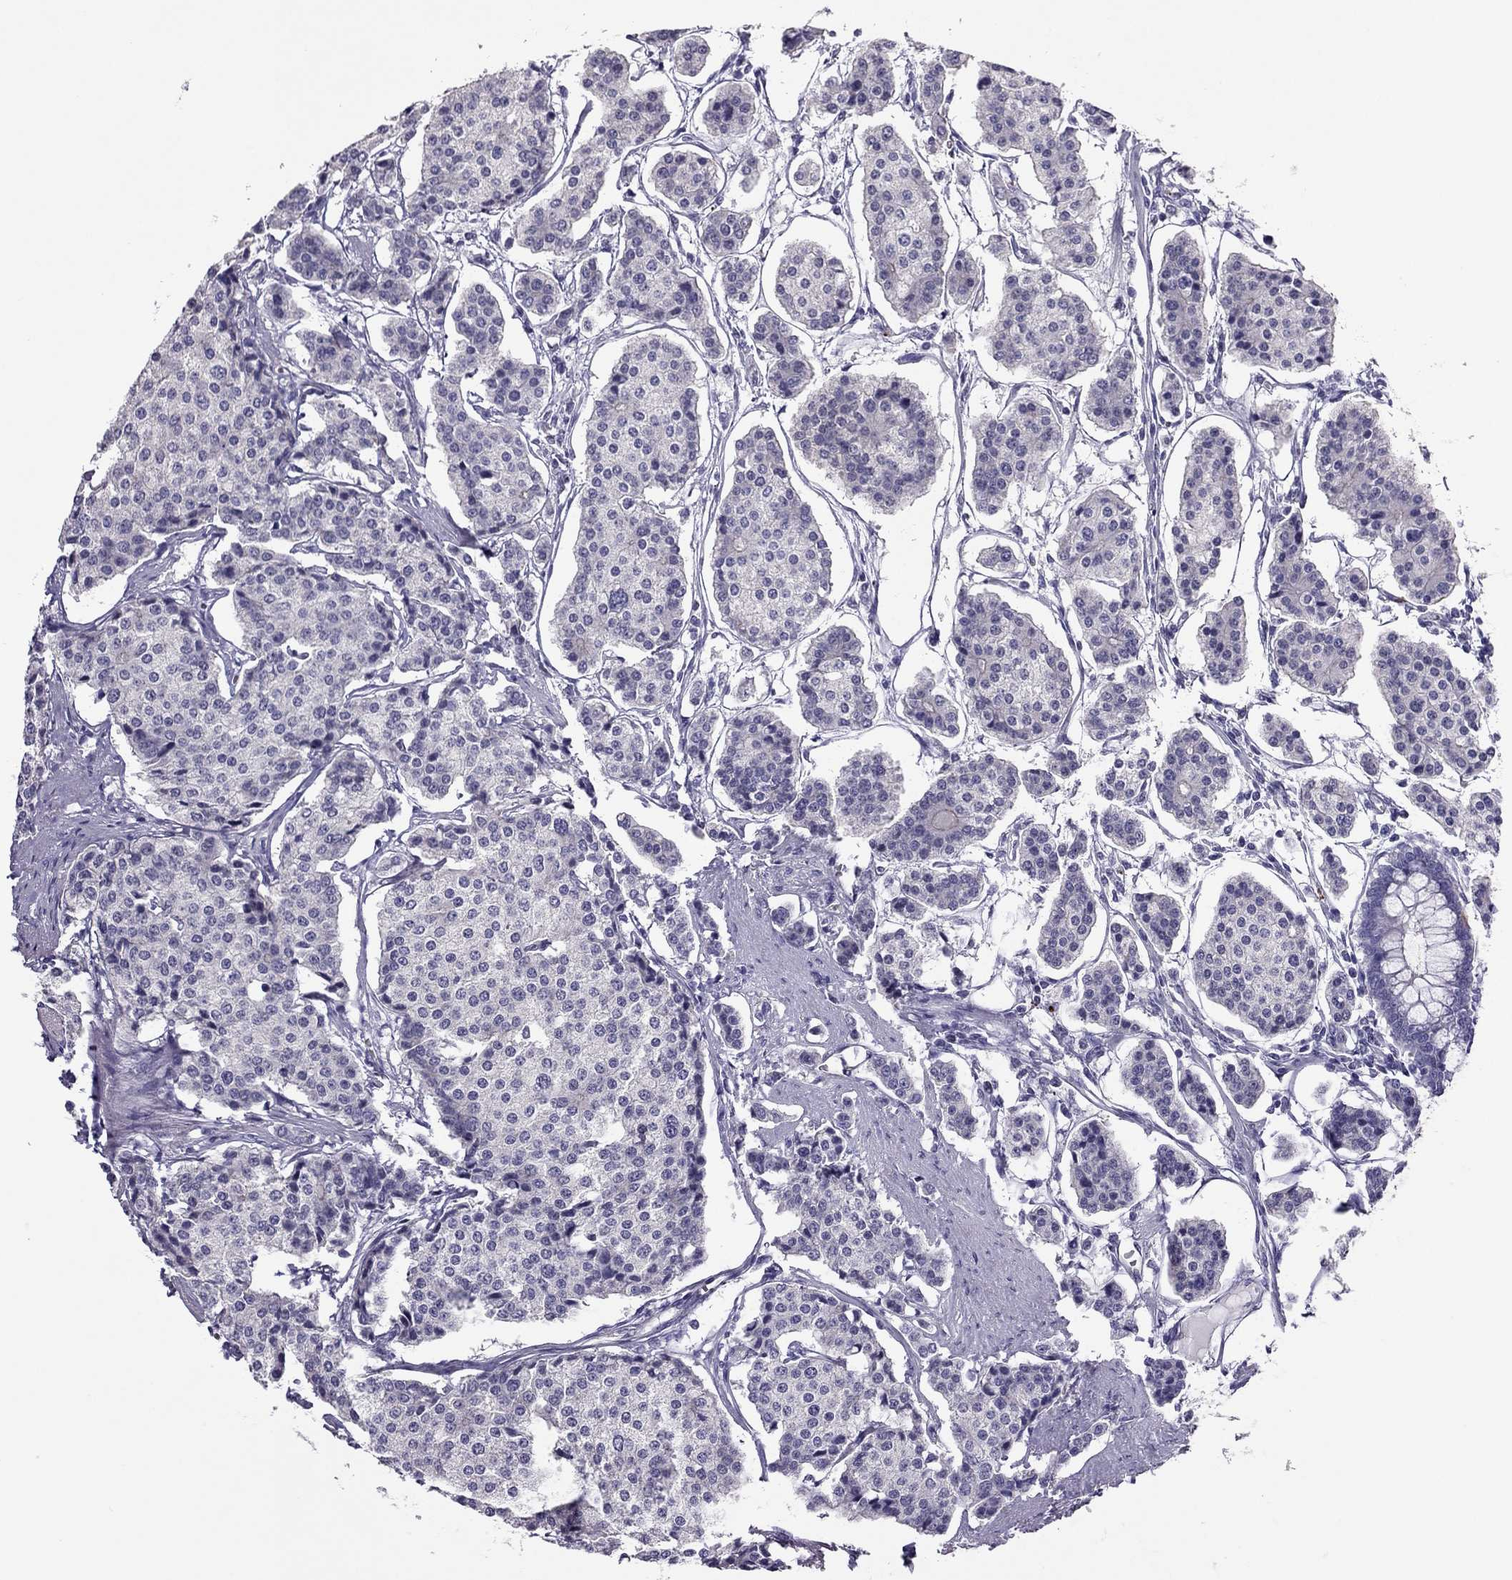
{"staining": {"intensity": "negative", "quantity": "none", "location": "none"}, "tissue": "carcinoid", "cell_type": "Tumor cells", "image_type": "cancer", "snomed": [{"axis": "morphology", "description": "Carcinoid, malignant, NOS"}, {"axis": "topography", "description": "Small intestine"}], "caption": "The micrograph reveals no significant staining in tumor cells of carcinoid.", "gene": "PDE6A", "patient": {"sex": "female", "age": 65}}